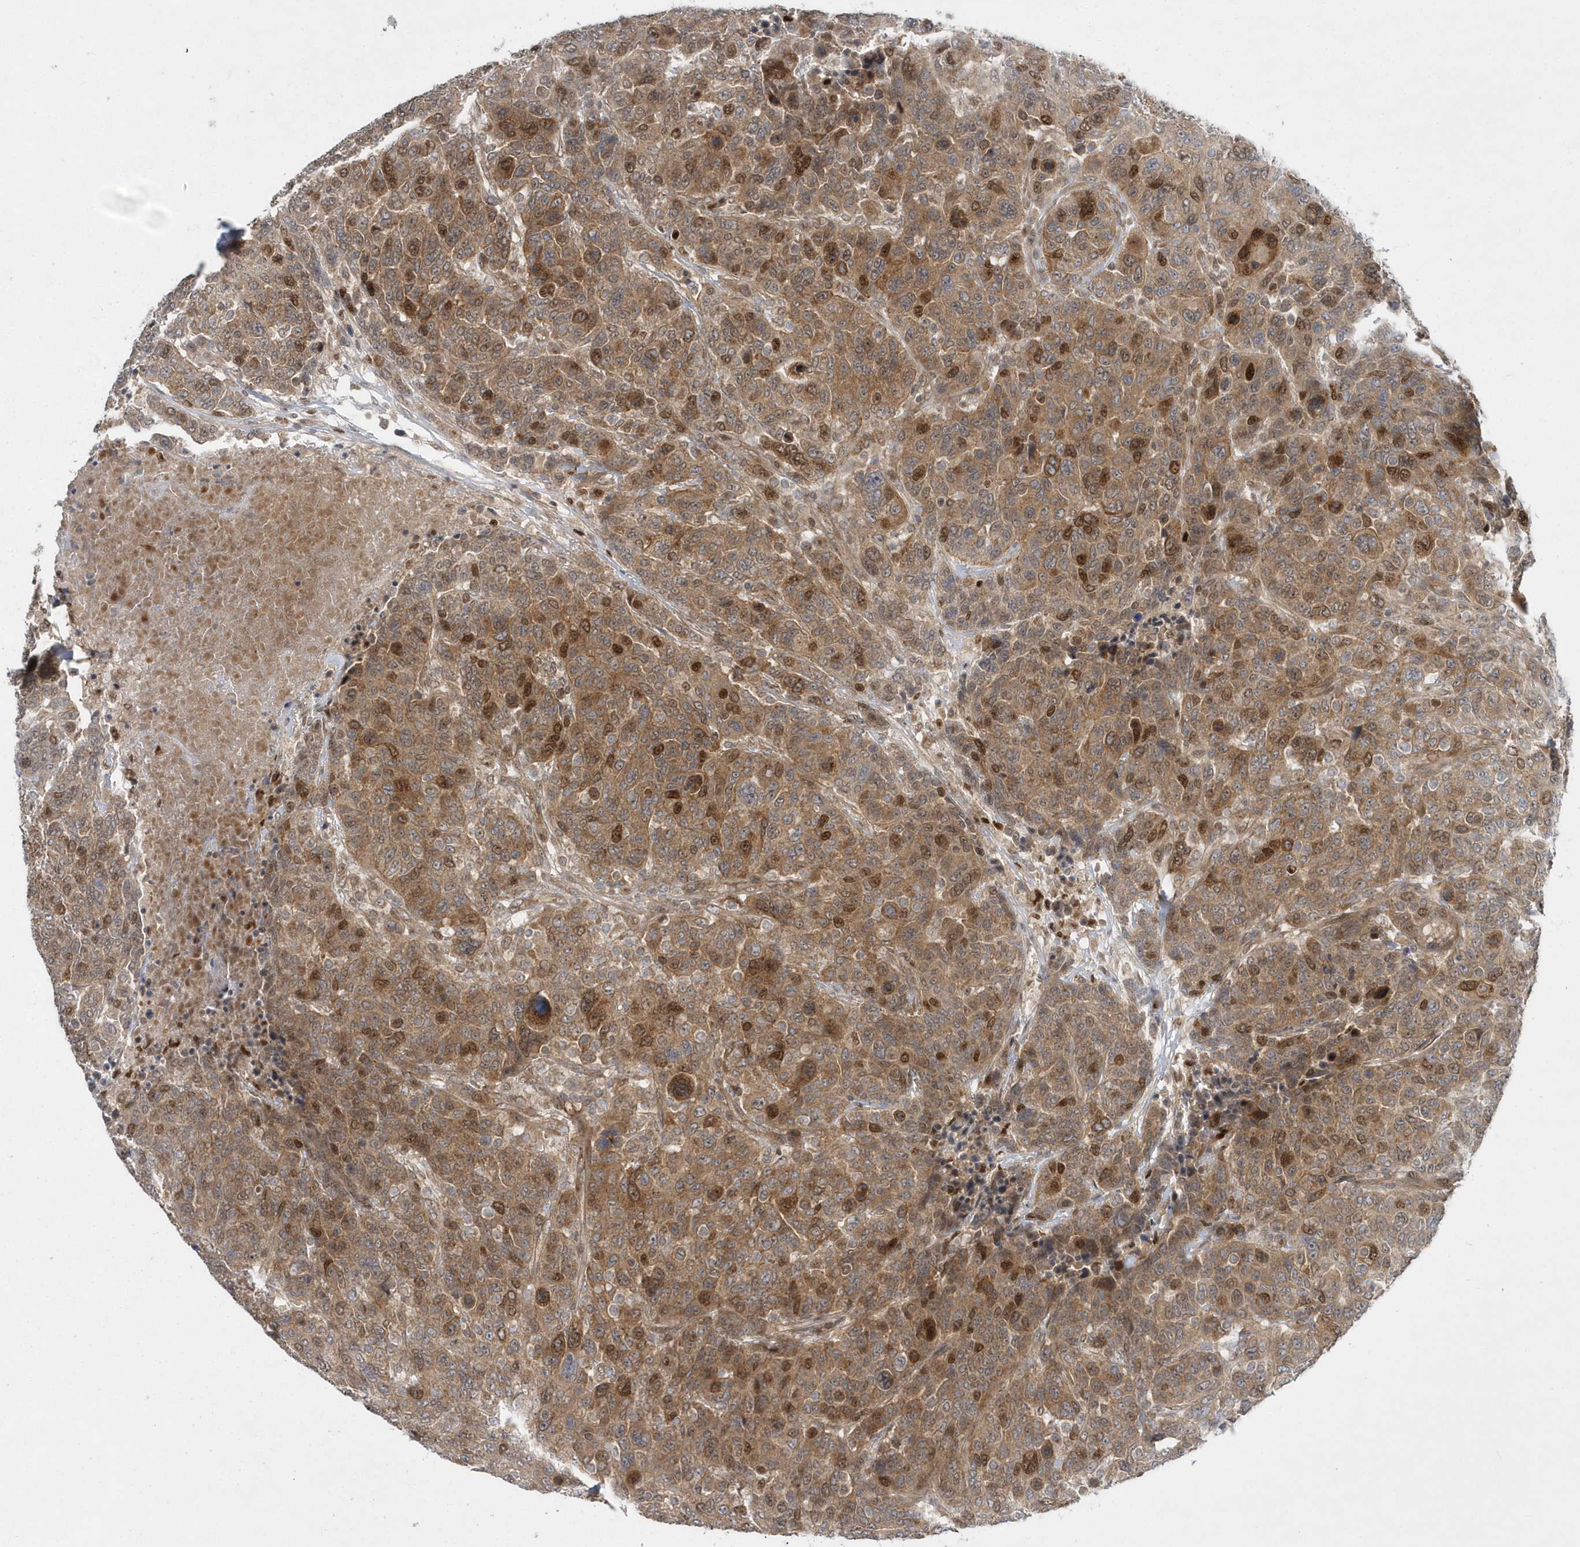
{"staining": {"intensity": "moderate", "quantity": ">75%", "location": "cytoplasmic/membranous,nuclear"}, "tissue": "breast cancer", "cell_type": "Tumor cells", "image_type": "cancer", "snomed": [{"axis": "morphology", "description": "Duct carcinoma"}, {"axis": "topography", "description": "Breast"}], "caption": "Moderate cytoplasmic/membranous and nuclear expression is seen in approximately >75% of tumor cells in breast cancer. The staining was performed using DAB to visualize the protein expression in brown, while the nuclei were stained in blue with hematoxylin (Magnification: 20x).", "gene": "MXI1", "patient": {"sex": "female", "age": 37}}